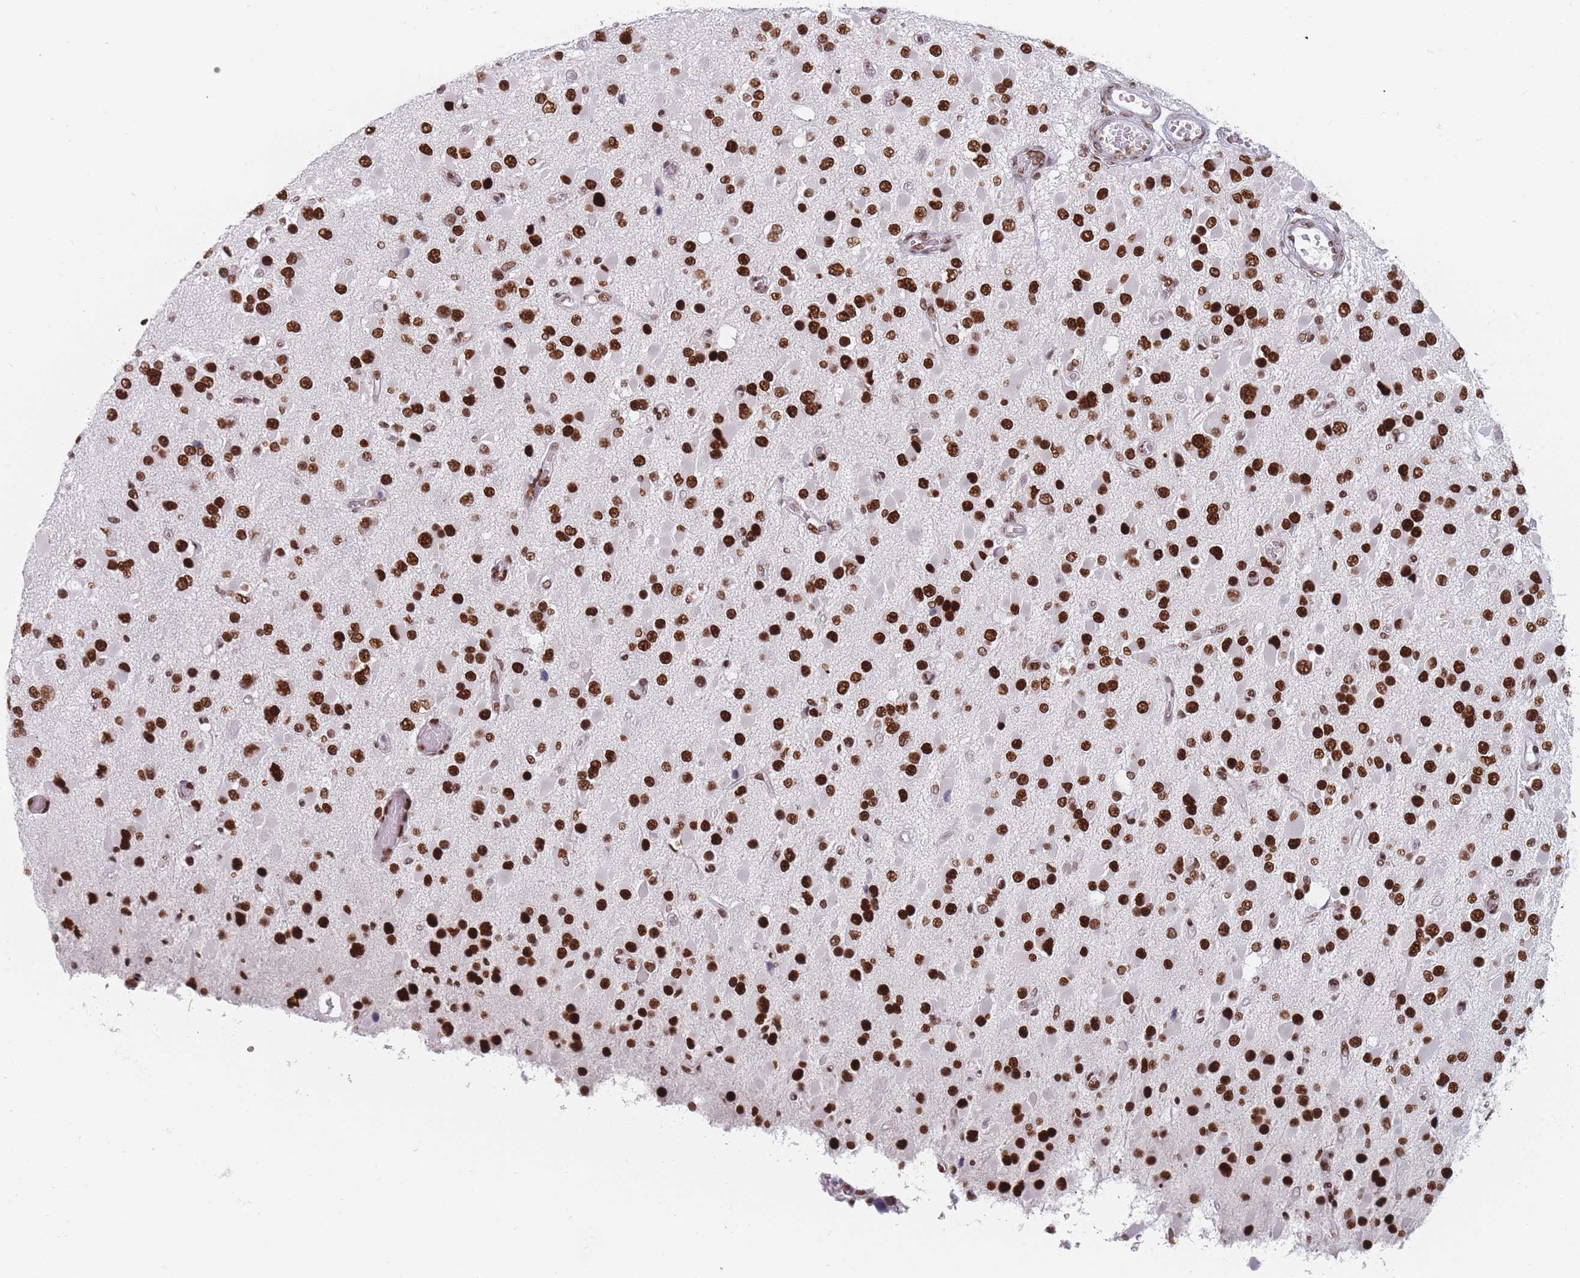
{"staining": {"intensity": "strong", "quantity": ">75%", "location": "nuclear"}, "tissue": "glioma", "cell_type": "Tumor cells", "image_type": "cancer", "snomed": [{"axis": "morphology", "description": "Glioma, malignant, High grade"}, {"axis": "topography", "description": "Brain"}], "caption": "A brown stain shows strong nuclear expression of a protein in high-grade glioma (malignant) tumor cells.", "gene": "SAFB2", "patient": {"sex": "male", "age": 53}}